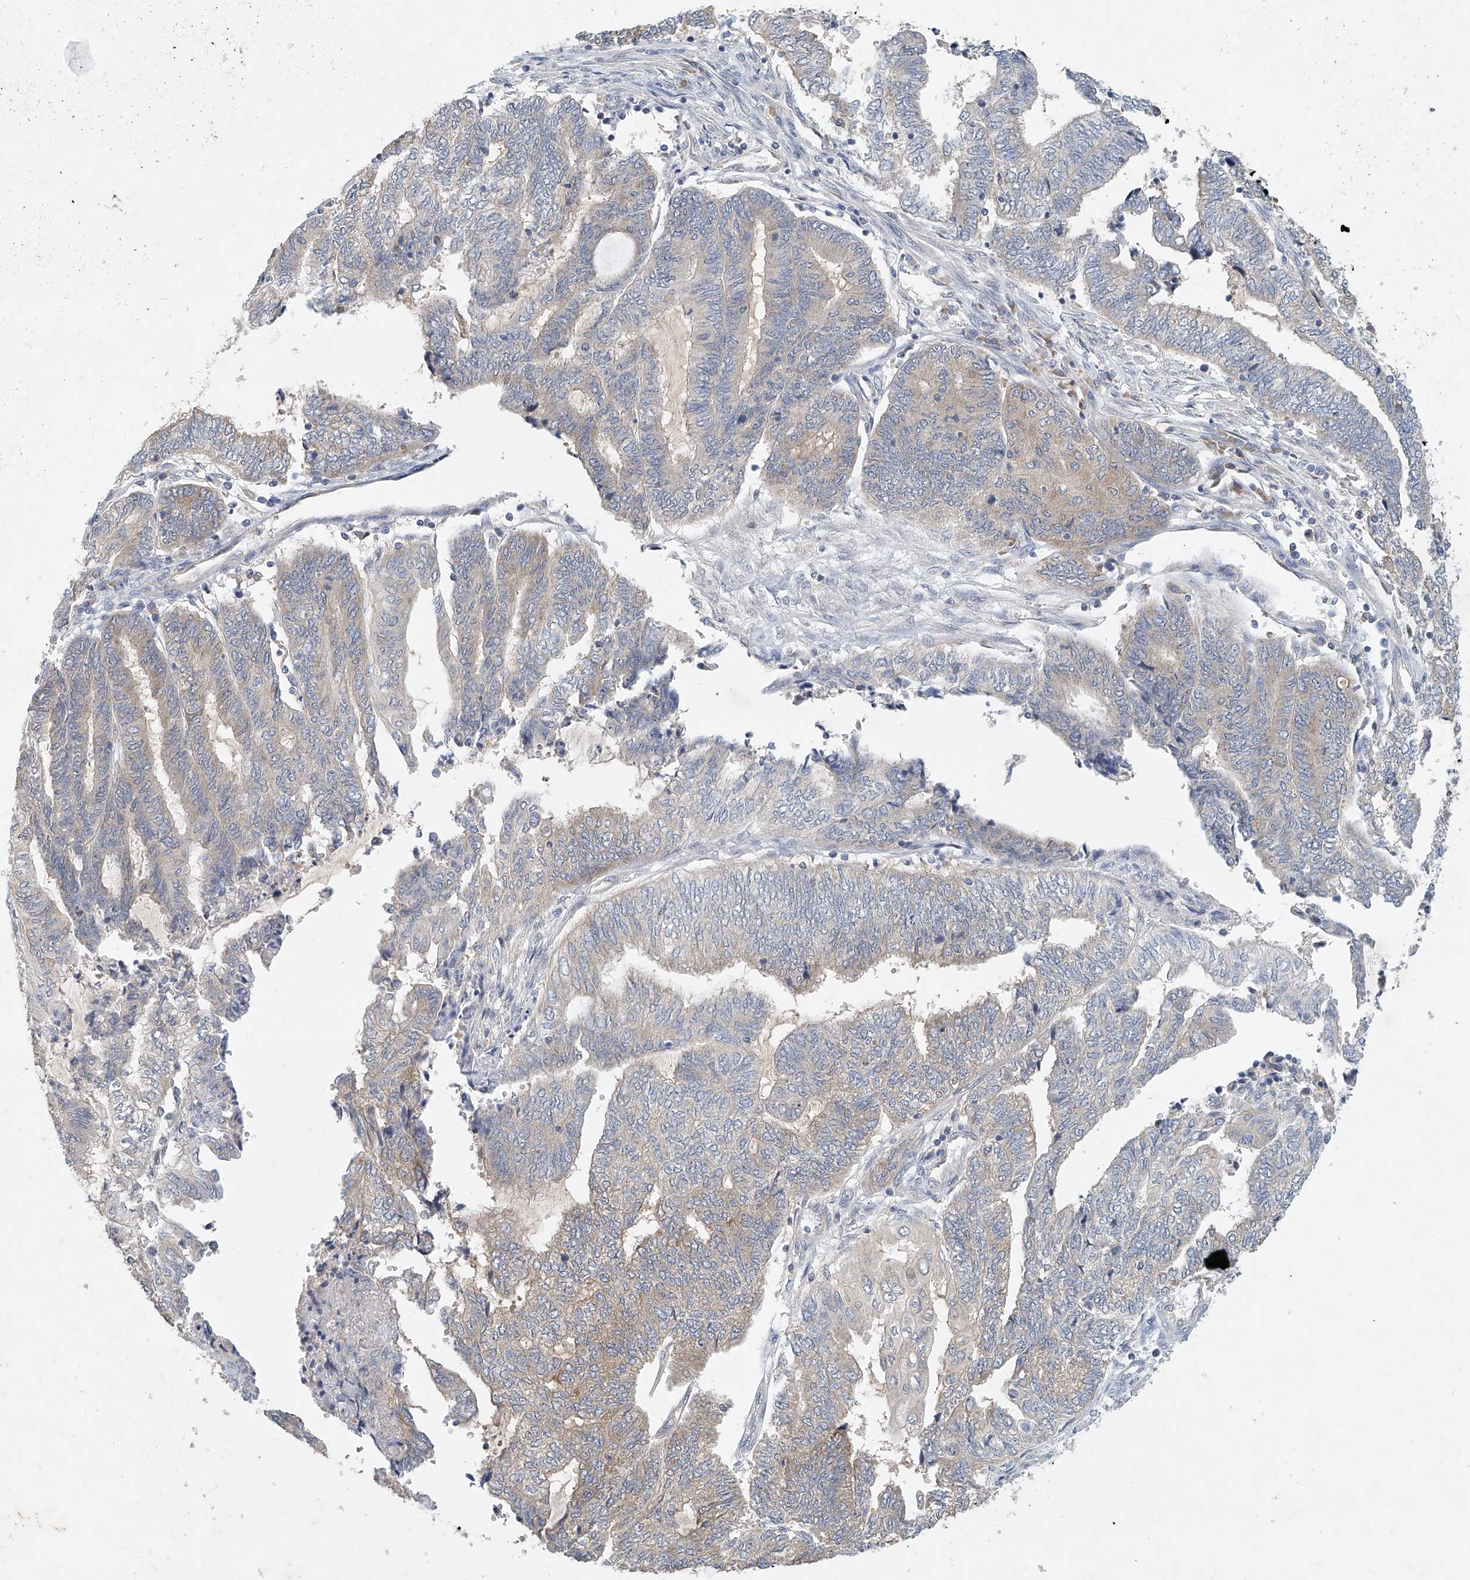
{"staining": {"intensity": "weak", "quantity": "<25%", "location": "cytoplasmic/membranous"}, "tissue": "endometrial cancer", "cell_type": "Tumor cells", "image_type": "cancer", "snomed": [{"axis": "morphology", "description": "Adenocarcinoma, NOS"}, {"axis": "topography", "description": "Uterus"}, {"axis": "topography", "description": "Endometrium"}], "caption": "Endometrial cancer (adenocarcinoma) was stained to show a protein in brown. There is no significant staining in tumor cells.", "gene": "CARMIL1", "patient": {"sex": "female", "age": 70}}